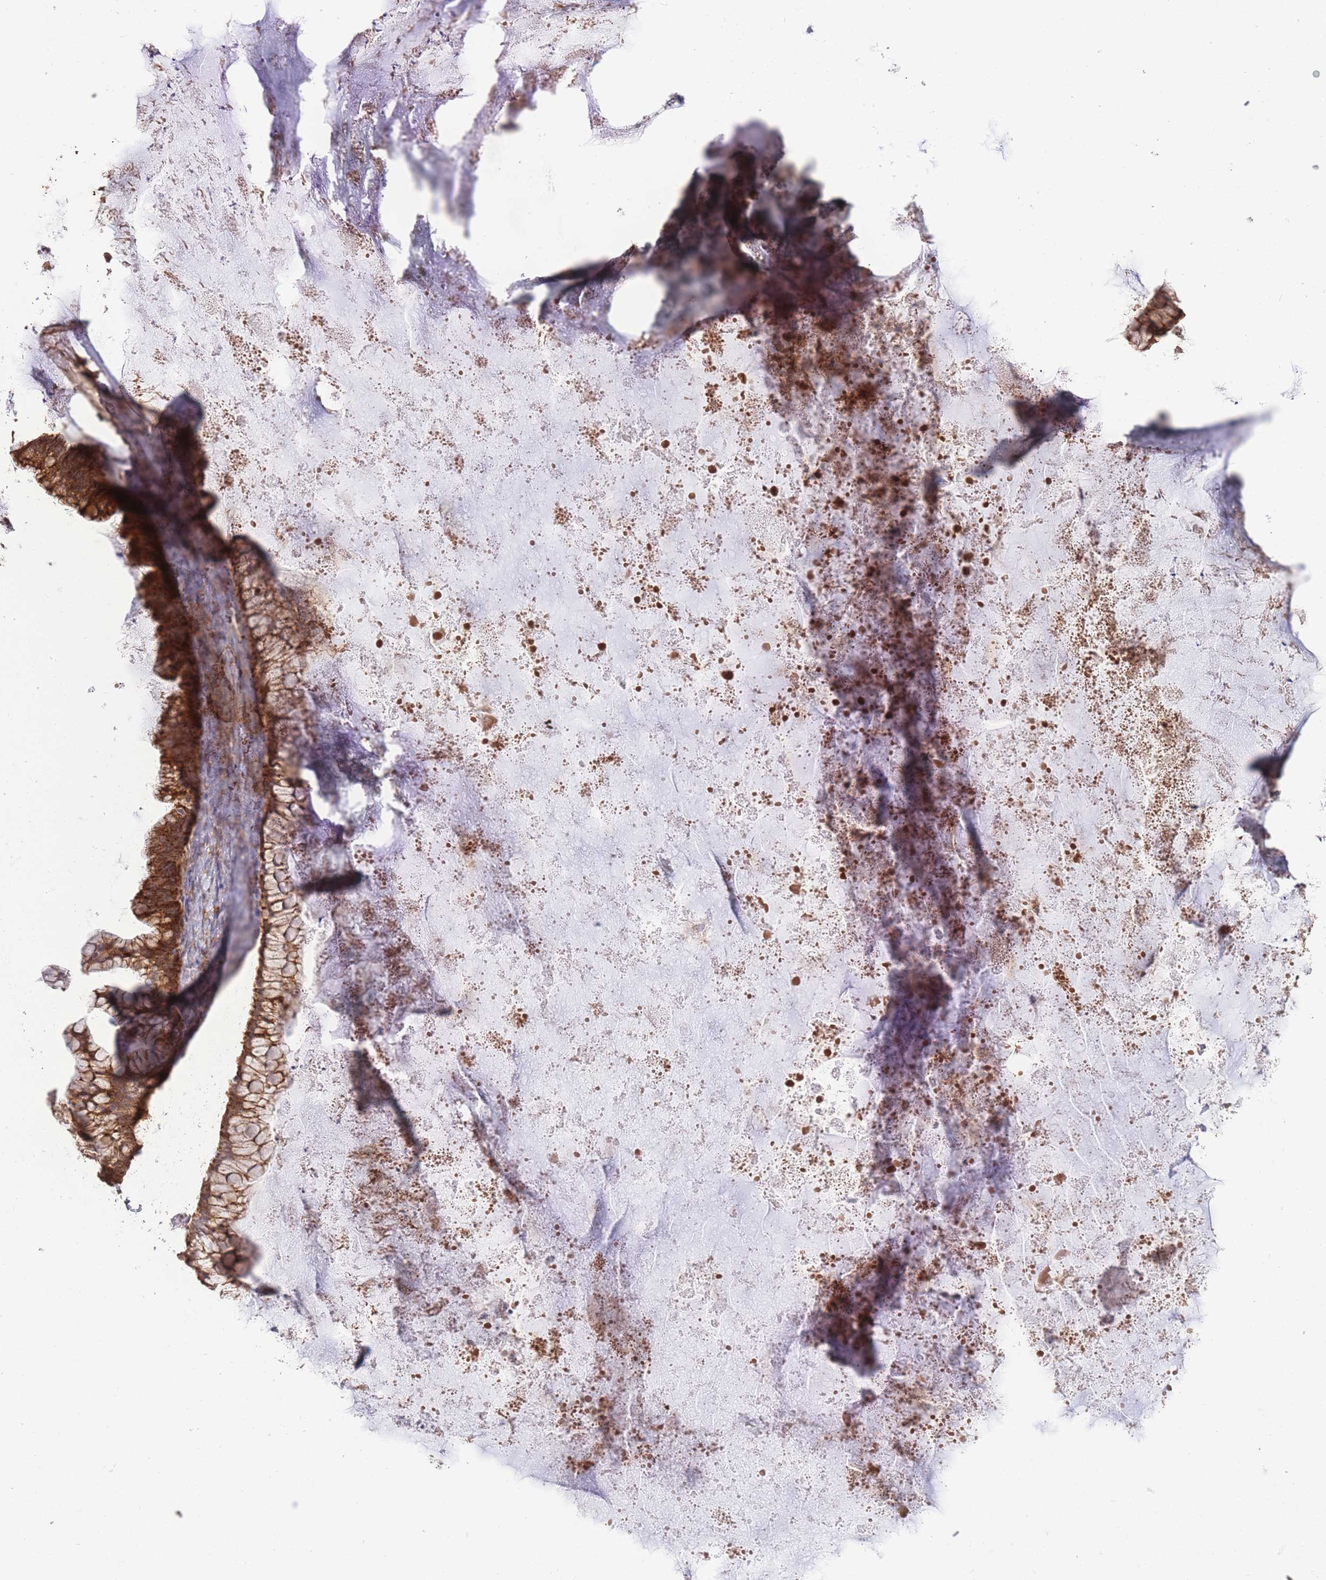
{"staining": {"intensity": "strong", "quantity": ">75%", "location": "cytoplasmic/membranous"}, "tissue": "ovarian cancer", "cell_type": "Tumor cells", "image_type": "cancer", "snomed": [{"axis": "morphology", "description": "Cystadenocarcinoma, mucinous, NOS"}, {"axis": "topography", "description": "Ovary"}], "caption": "This is an image of immunohistochemistry (IHC) staining of ovarian cancer, which shows strong staining in the cytoplasmic/membranous of tumor cells.", "gene": "PREP", "patient": {"sex": "female", "age": 35}}